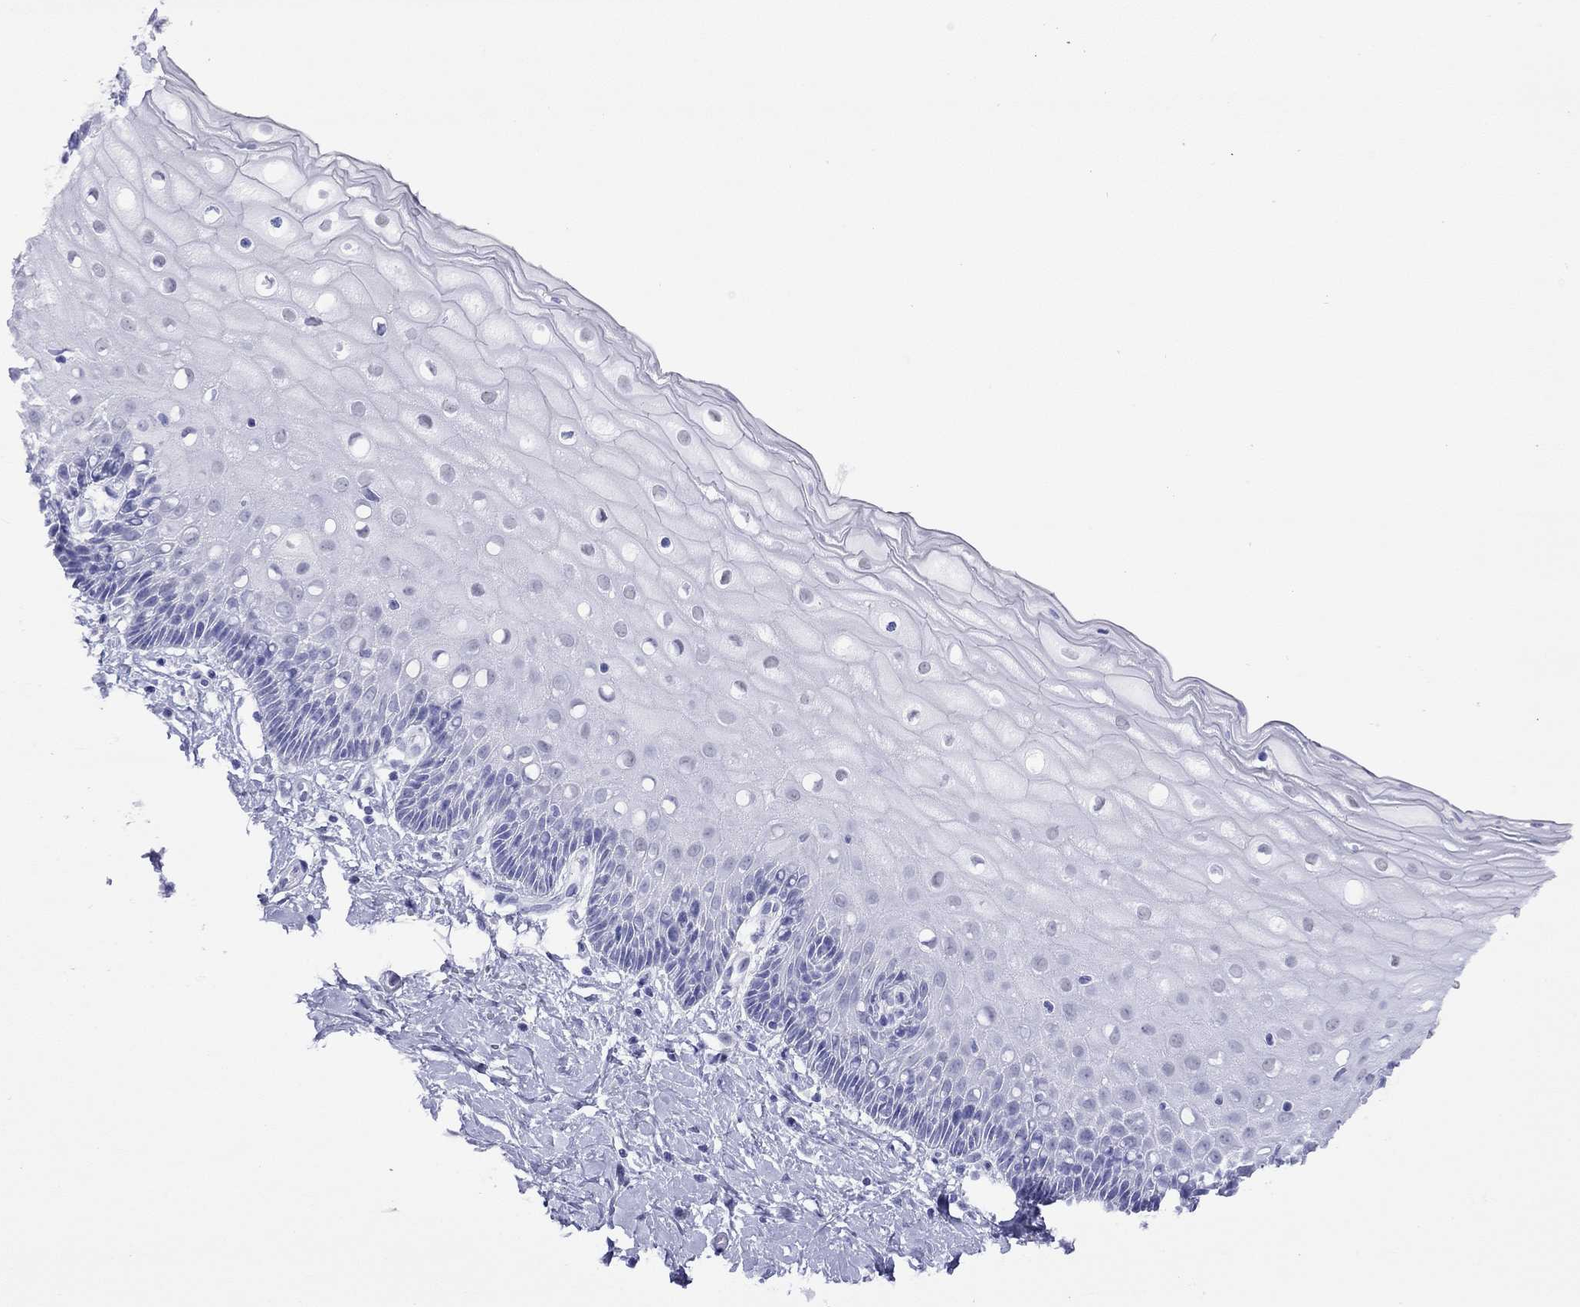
{"staining": {"intensity": "negative", "quantity": "none", "location": "none"}, "tissue": "cervix", "cell_type": "Squamous epithelial cells", "image_type": "normal", "snomed": [{"axis": "morphology", "description": "Normal tissue, NOS"}, {"axis": "topography", "description": "Cervix"}], "caption": "Immunohistochemistry (IHC) micrograph of unremarkable cervix: cervix stained with DAB (3,3'-diaminobenzidine) displays no significant protein staining in squamous epithelial cells.", "gene": "SLC30A8", "patient": {"sex": "female", "age": 37}}